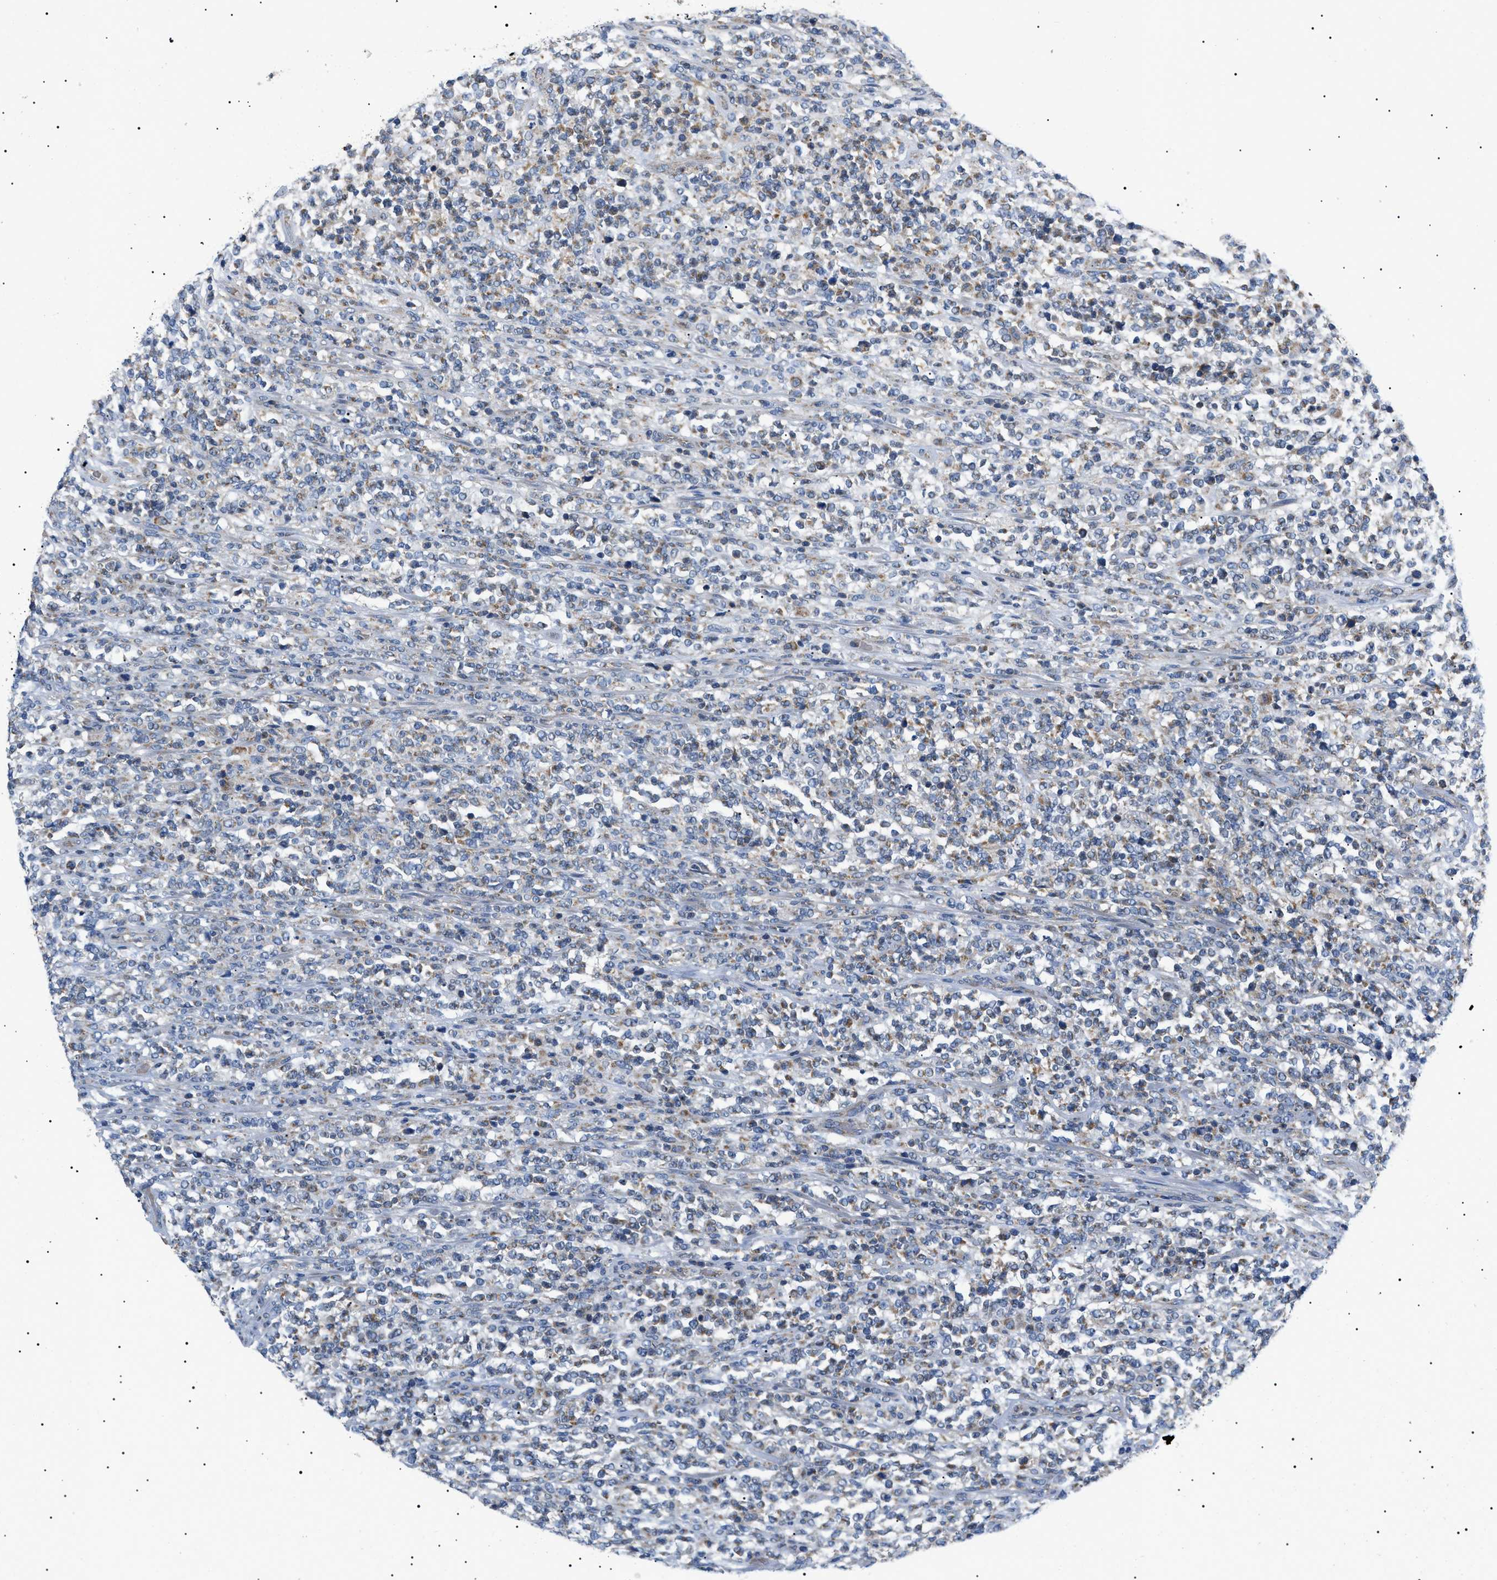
{"staining": {"intensity": "moderate", "quantity": "<25%", "location": "cytoplasmic/membranous"}, "tissue": "lymphoma", "cell_type": "Tumor cells", "image_type": "cancer", "snomed": [{"axis": "morphology", "description": "Malignant lymphoma, non-Hodgkin's type, High grade"}, {"axis": "topography", "description": "Soft tissue"}], "caption": "Moderate cytoplasmic/membranous staining is seen in approximately <25% of tumor cells in malignant lymphoma, non-Hodgkin's type (high-grade). Immunohistochemistry (ihc) stains the protein of interest in brown and the nuclei are stained blue.", "gene": "TOMM6", "patient": {"sex": "male", "age": 18}}